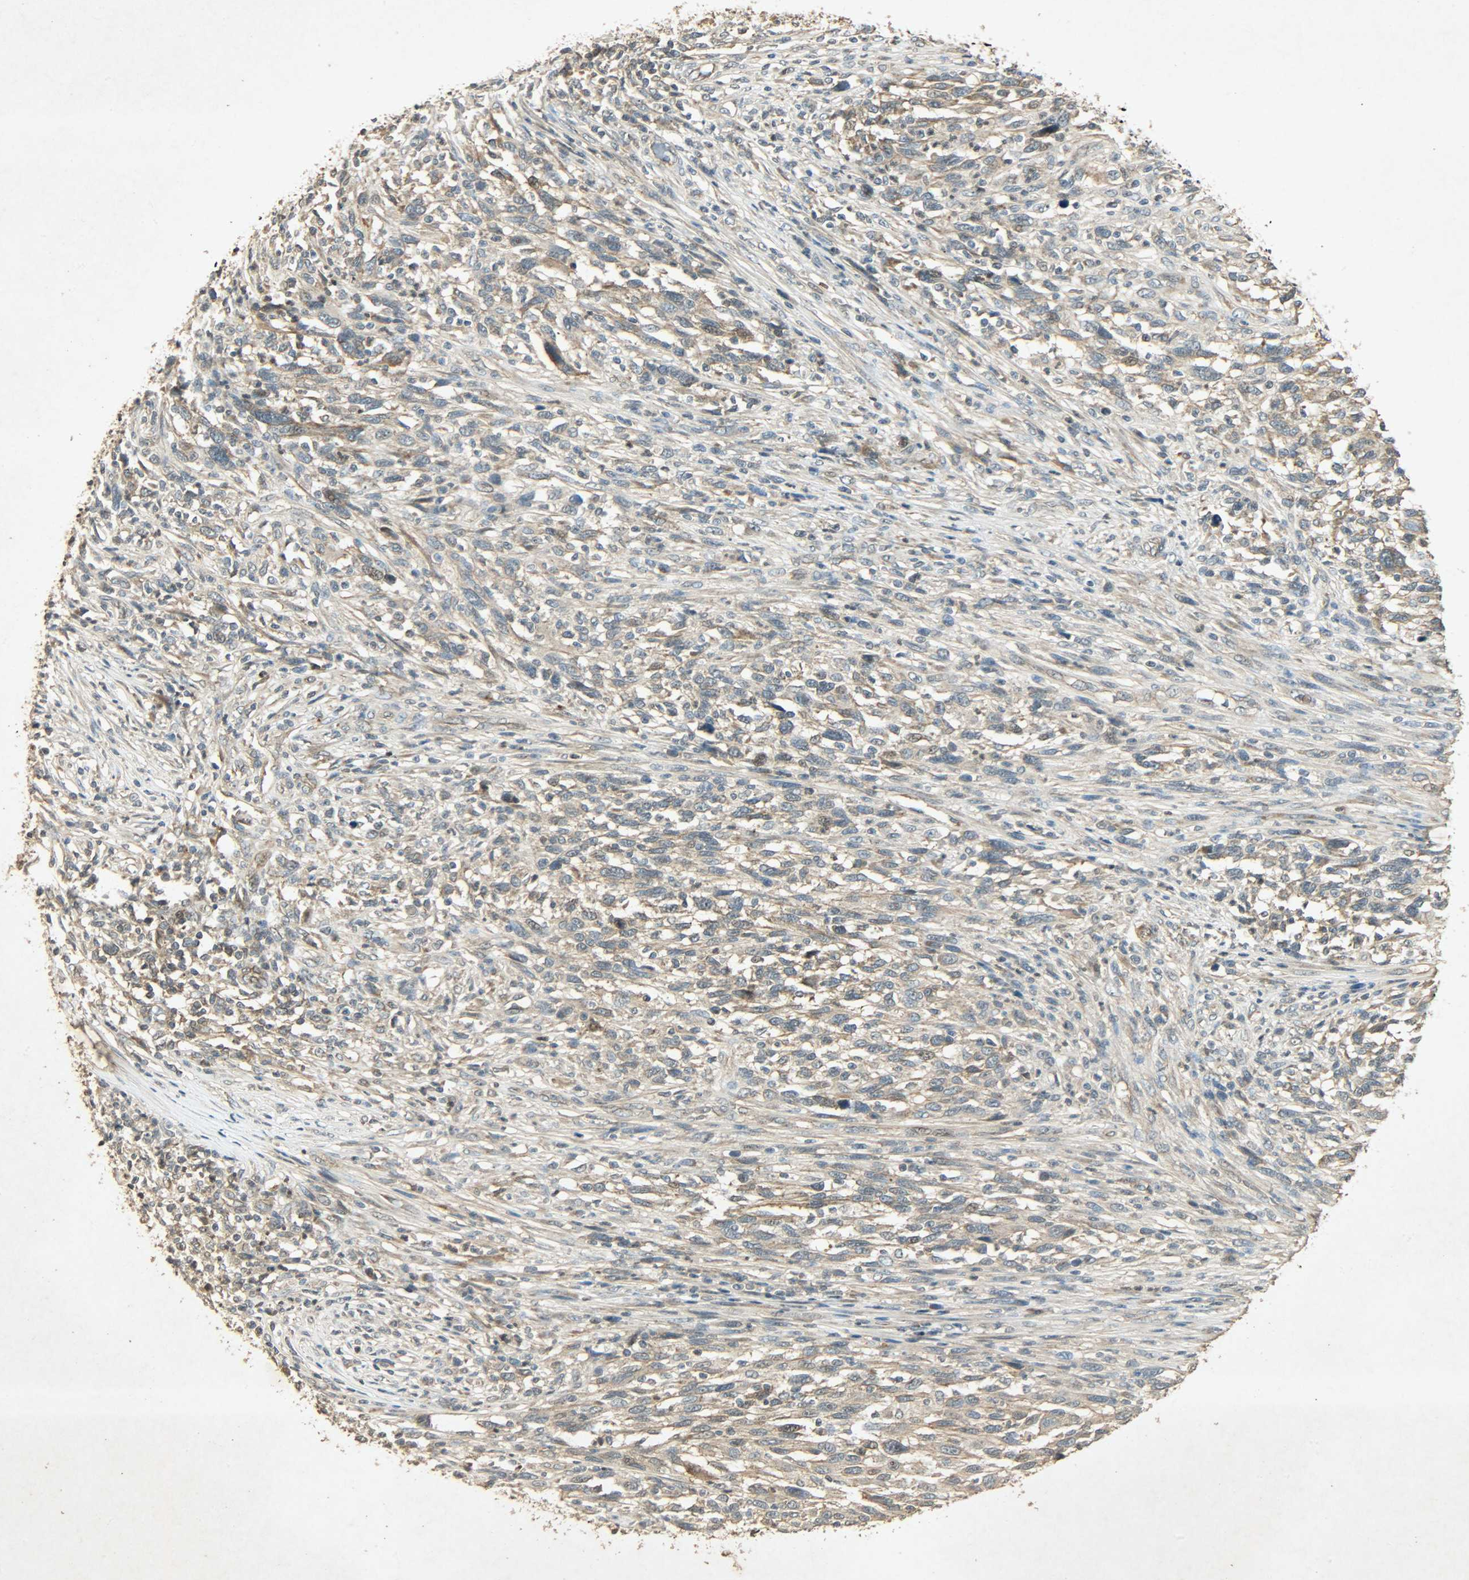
{"staining": {"intensity": "weak", "quantity": ">75%", "location": "cytoplasmic/membranous"}, "tissue": "melanoma", "cell_type": "Tumor cells", "image_type": "cancer", "snomed": [{"axis": "morphology", "description": "Malignant melanoma, Metastatic site"}, {"axis": "topography", "description": "Lymph node"}], "caption": "Human malignant melanoma (metastatic site) stained with a brown dye shows weak cytoplasmic/membranous positive staining in approximately >75% of tumor cells.", "gene": "ATP2B1", "patient": {"sex": "male", "age": 61}}